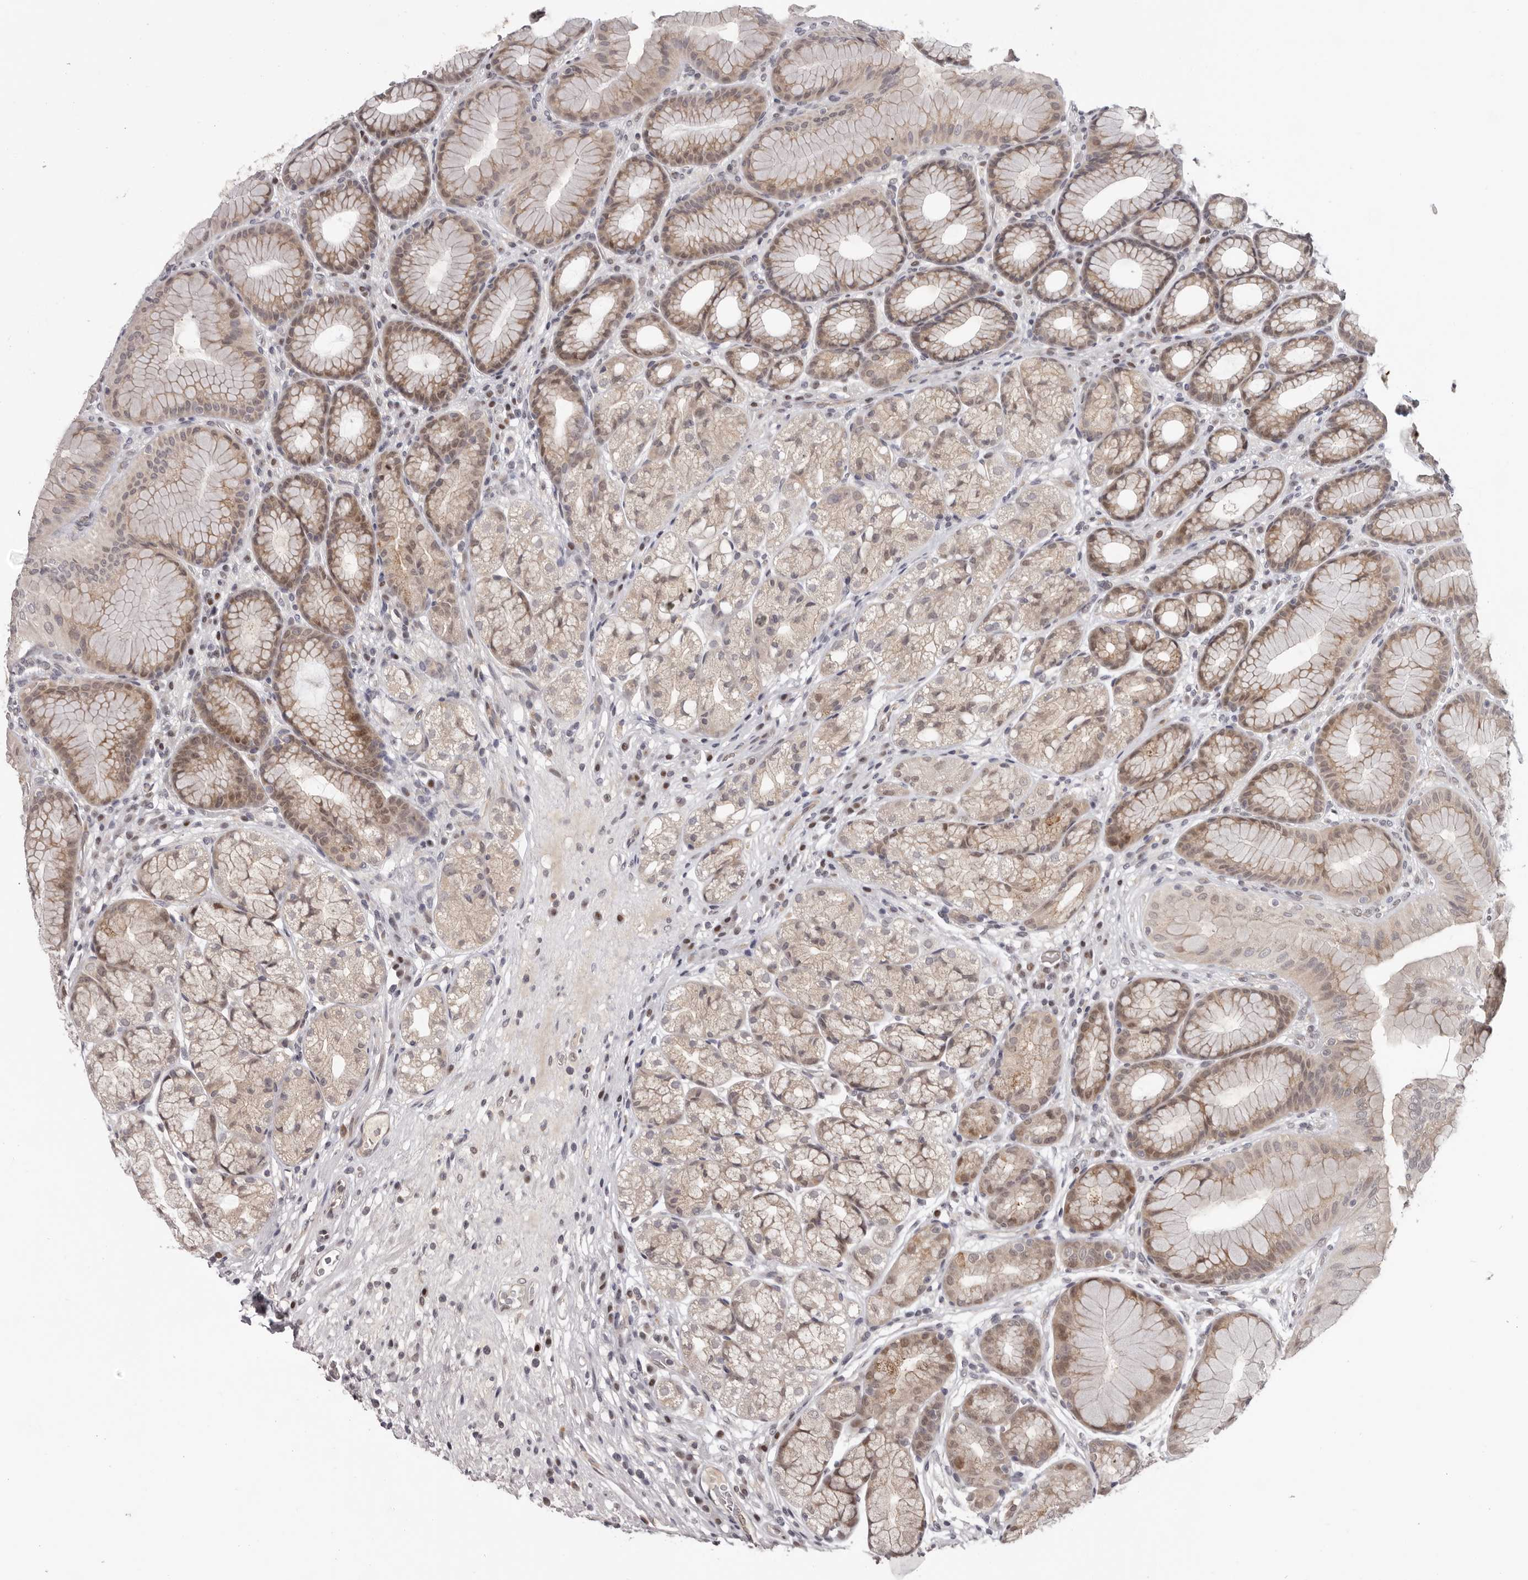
{"staining": {"intensity": "moderate", "quantity": "25%-75%", "location": "cytoplasmic/membranous,nuclear"}, "tissue": "stomach", "cell_type": "Glandular cells", "image_type": "normal", "snomed": [{"axis": "morphology", "description": "Normal tissue, NOS"}, {"axis": "topography", "description": "Stomach"}], "caption": "Protein staining shows moderate cytoplasmic/membranous,nuclear expression in about 25%-75% of glandular cells in unremarkable stomach.", "gene": "TBX5", "patient": {"sex": "male", "age": 57}}